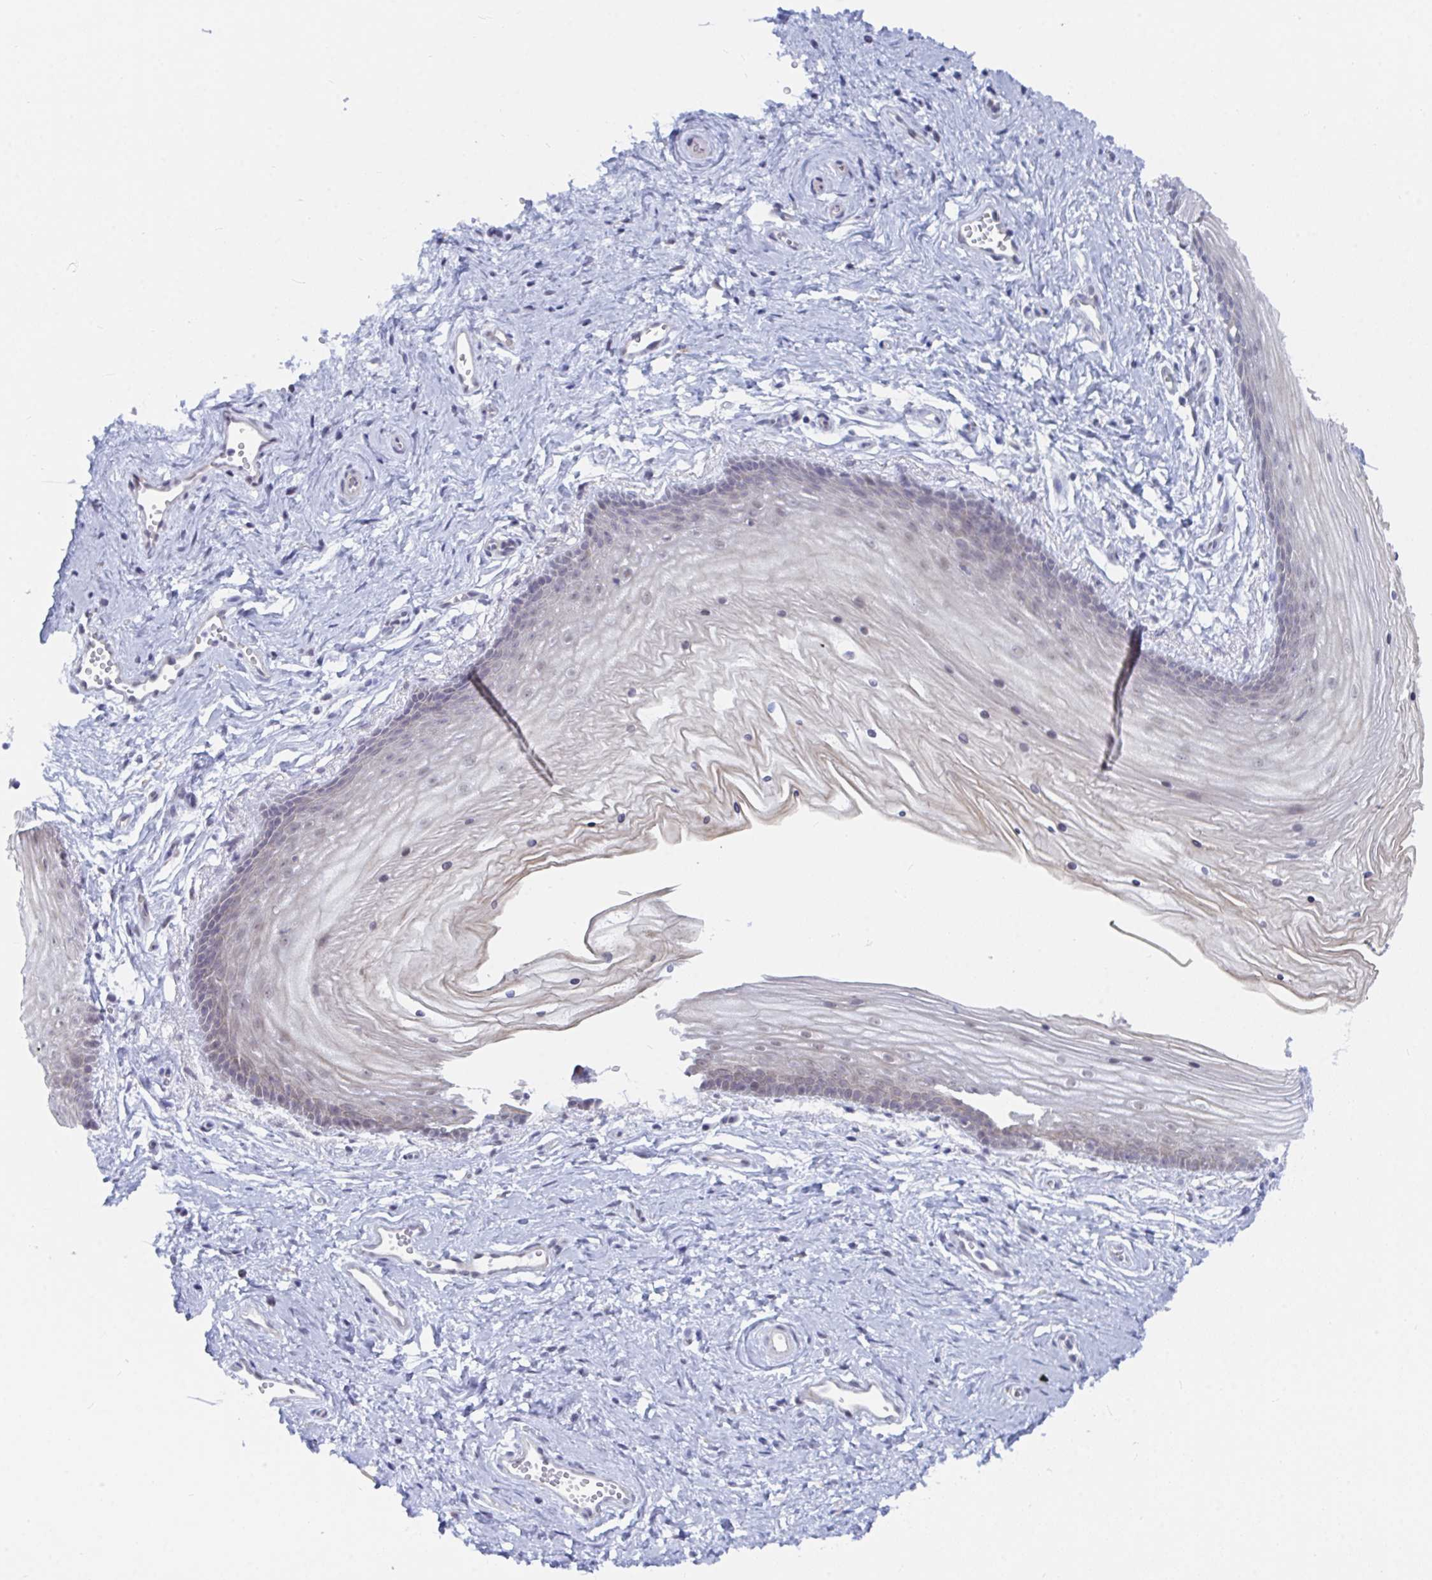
{"staining": {"intensity": "weak", "quantity": "25%-75%", "location": "nuclear"}, "tissue": "vagina", "cell_type": "Squamous epithelial cells", "image_type": "normal", "snomed": [{"axis": "morphology", "description": "Normal tissue, NOS"}, {"axis": "topography", "description": "Vagina"}], "caption": "High-magnification brightfield microscopy of normal vagina stained with DAB (brown) and counterstained with hematoxylin (blue). squamous epithelial cells exhibit weak nuclear positivity is present in about25%-75% of cells. Using DAB (3,3'-diaminobenzidine) (brown) and hematoxylin (blue) stains, captured at high magnification using brightfield microscopy.", "gene": "DAOA", "patient": {"sex": "female", "age": 38}}